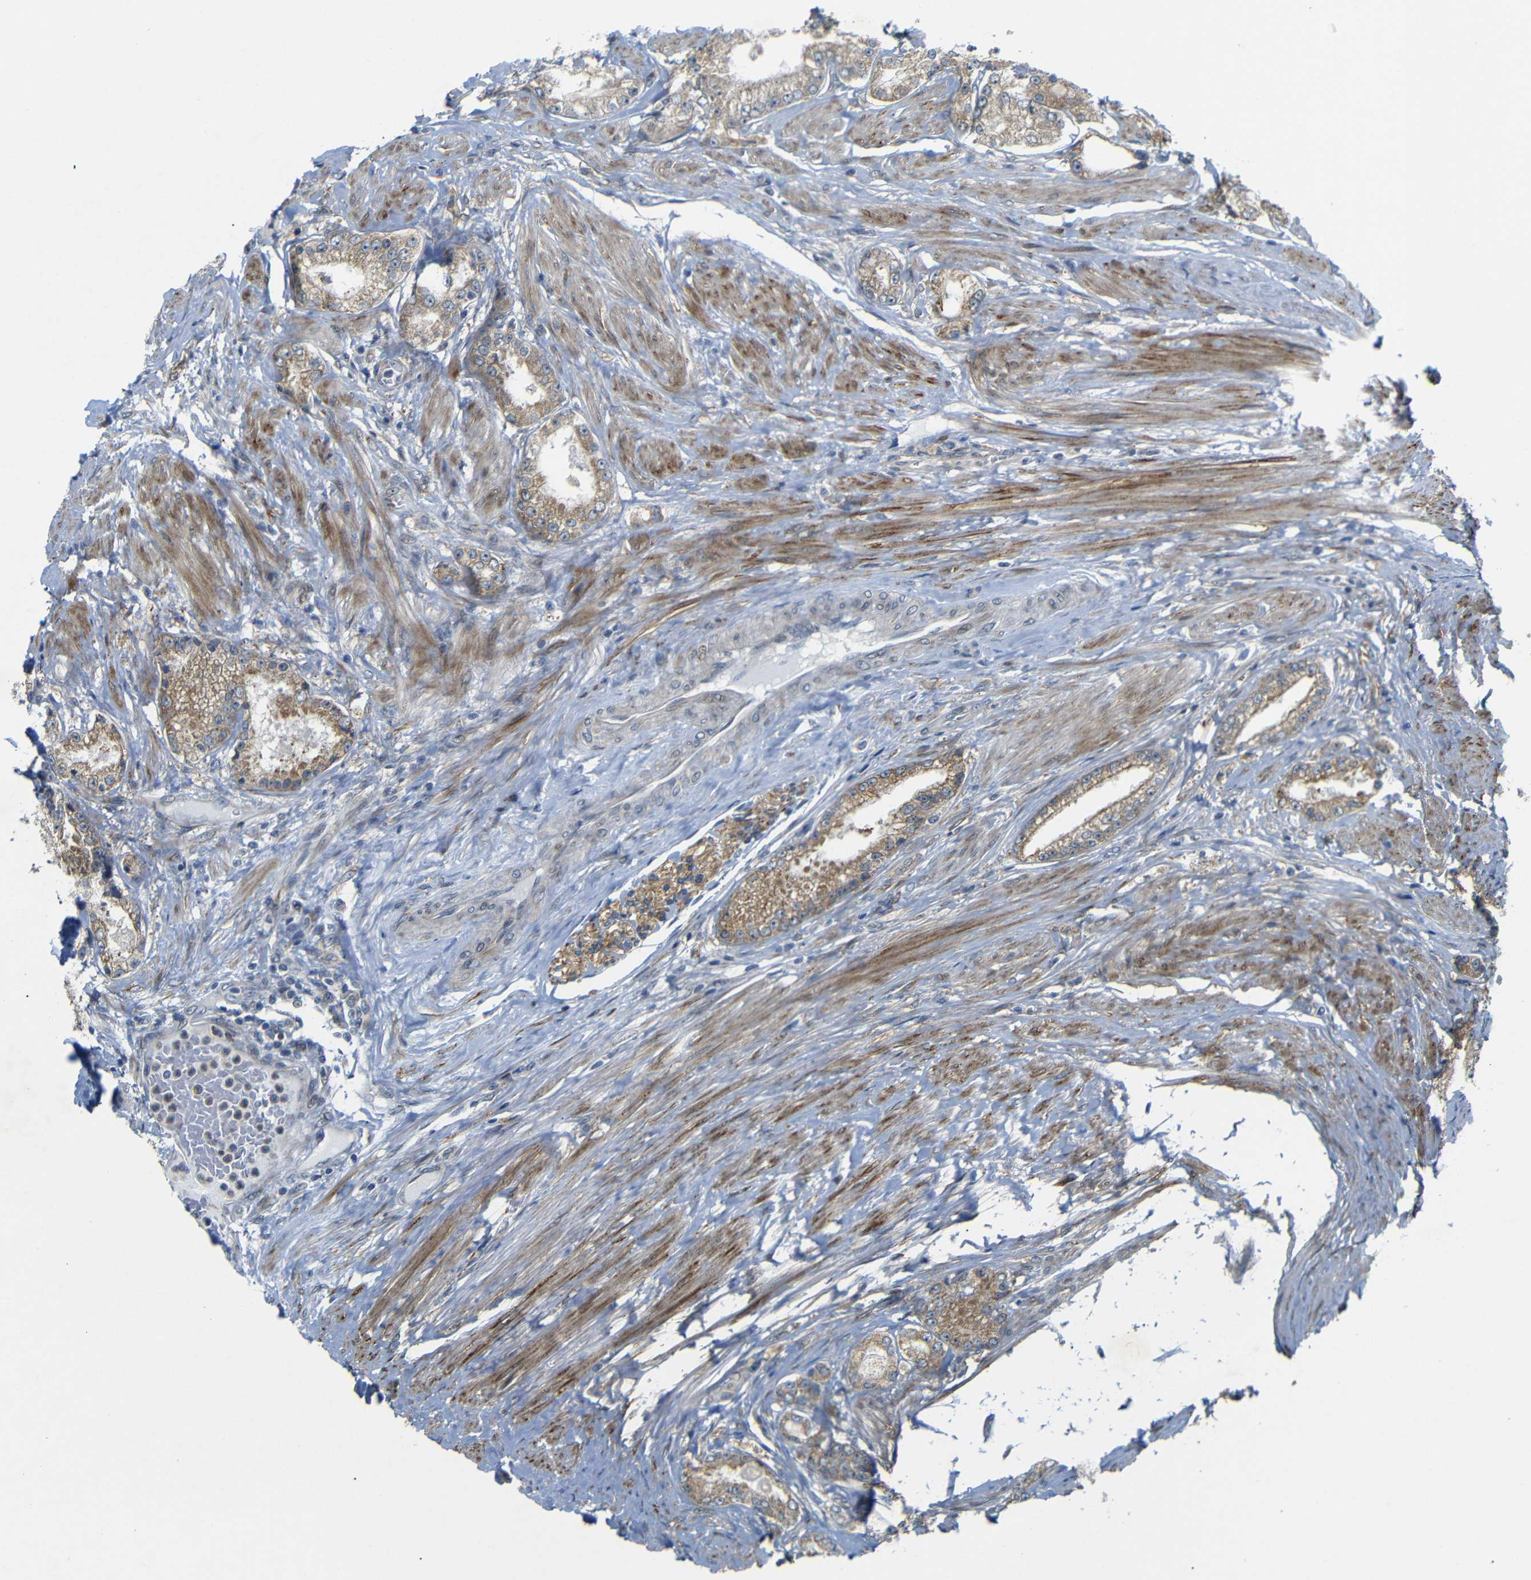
{"staining": {"intensity": "moderate", "quantity": ">75%", "location": "cytoplasmic/membranous"}, "tissue": "prostate cancer", "cell_type": "Tumor cells", "image_type": "cancer", "snomed": [{"axis": "morphology", "description": "Adenocarcinoma, Low grade"}, {"axis": "topography", "description": "Prostate"}], "caption": "IHC (DAB) staining of adenocarcinoma (low-grade) (prostate) displays moderate cytoplasmic/membranous protein positivity in about >75% of tumor cells.", "gene": "P3H2", "patient": {"sex": "male", "age": 63}}